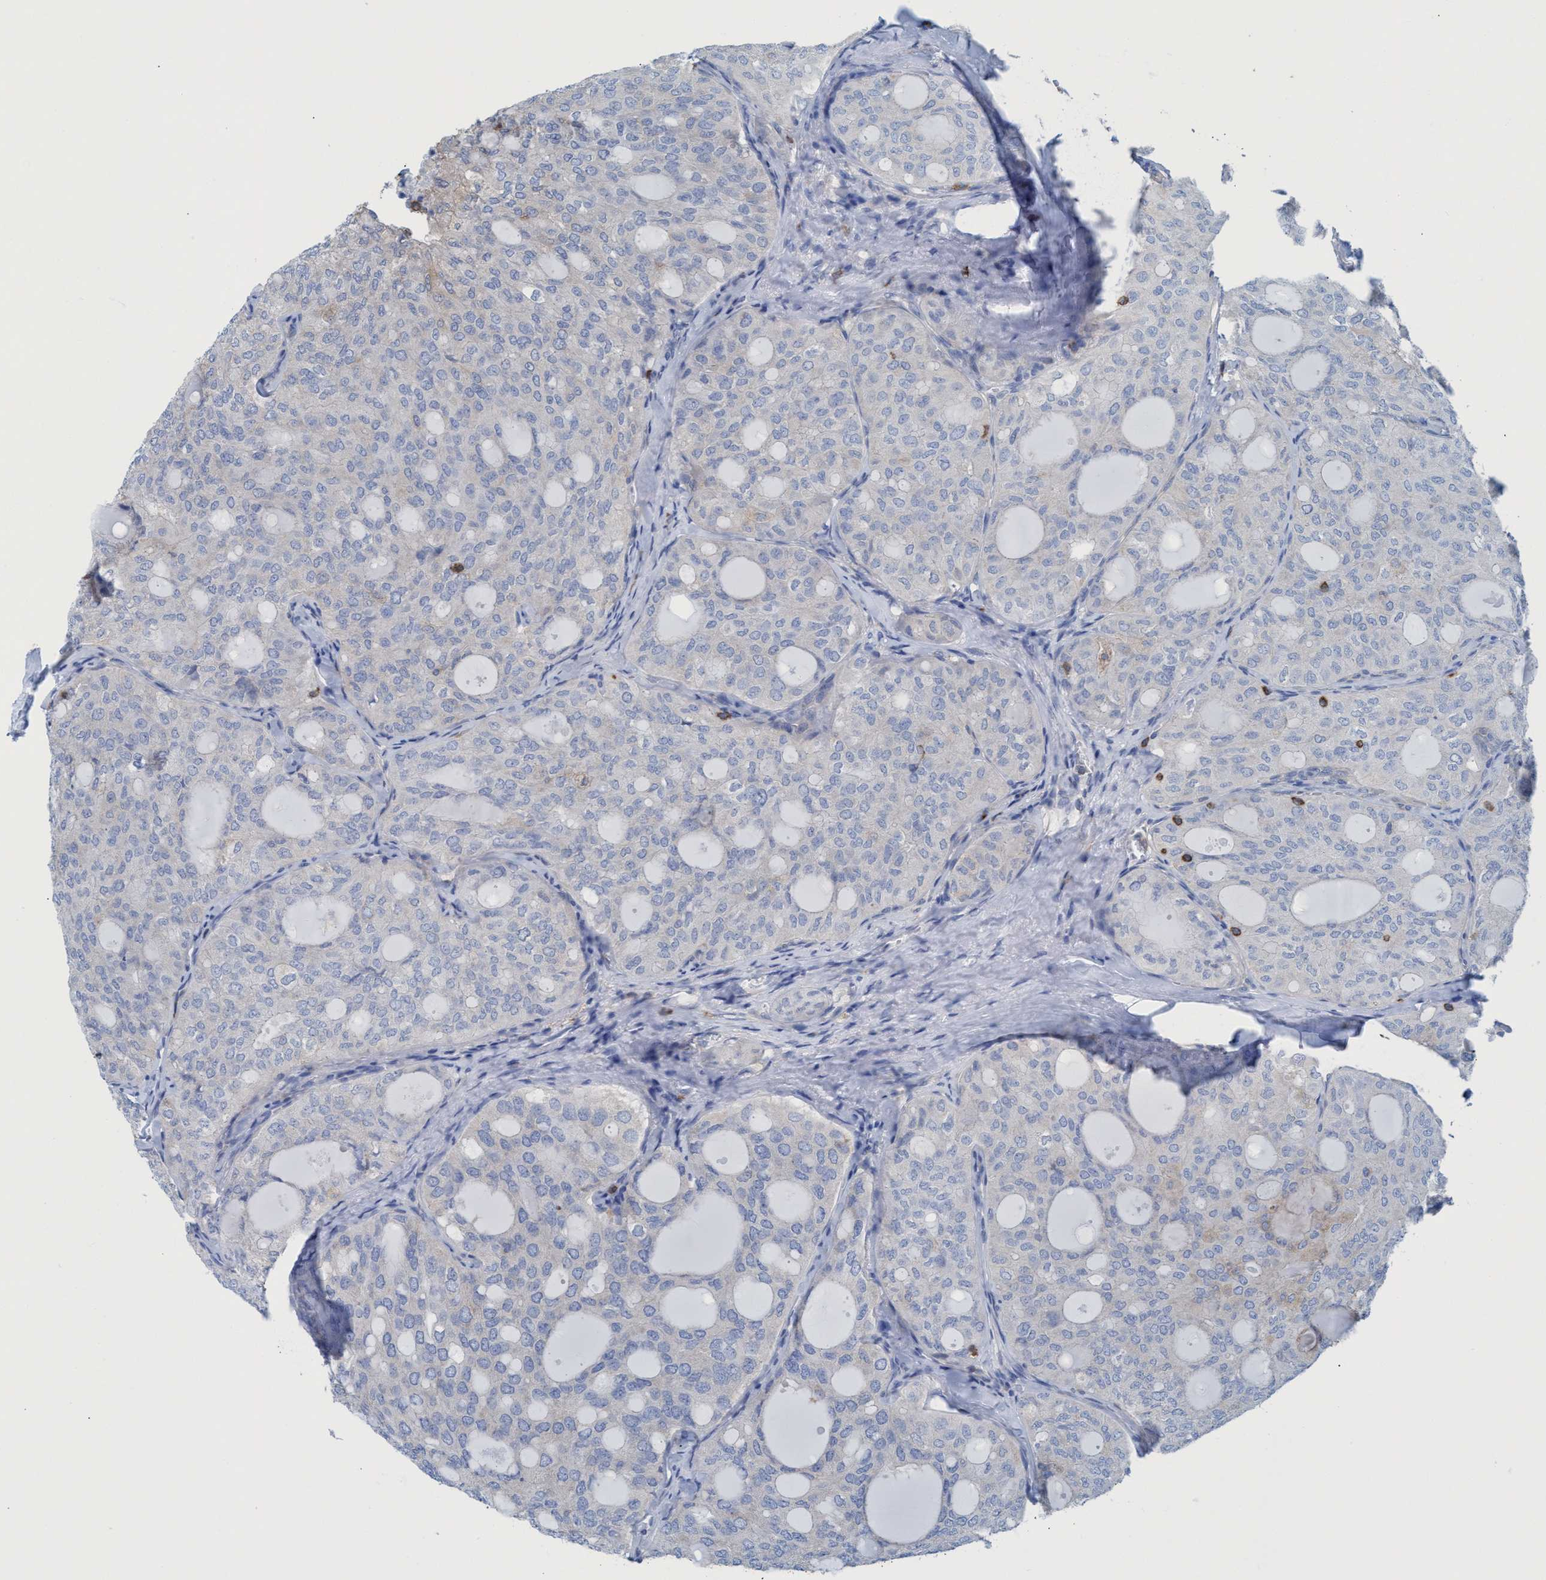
{"staining": {"intensity": "negative", "quantity": "none", "location": "none"}, "tissue": "thyroid cancer", "cell_type": "Tumor cells", "image_type": "cancer", "snomed": [{"axis": "morphology", "description": "Follicular adenoma carcinoma, NOS"}, {"axis": "topography", "description": "Thyroid gland"}], "caption": "High power microscopy histopathology image of an immunohistochemistry (IHC) photomicrograph of thyroid cancer (follicular adenoma carcinoma), revealing no significant staining in tumor cells.", "gene": "EZR", "patient": {"sex": "male", "age": 75}}